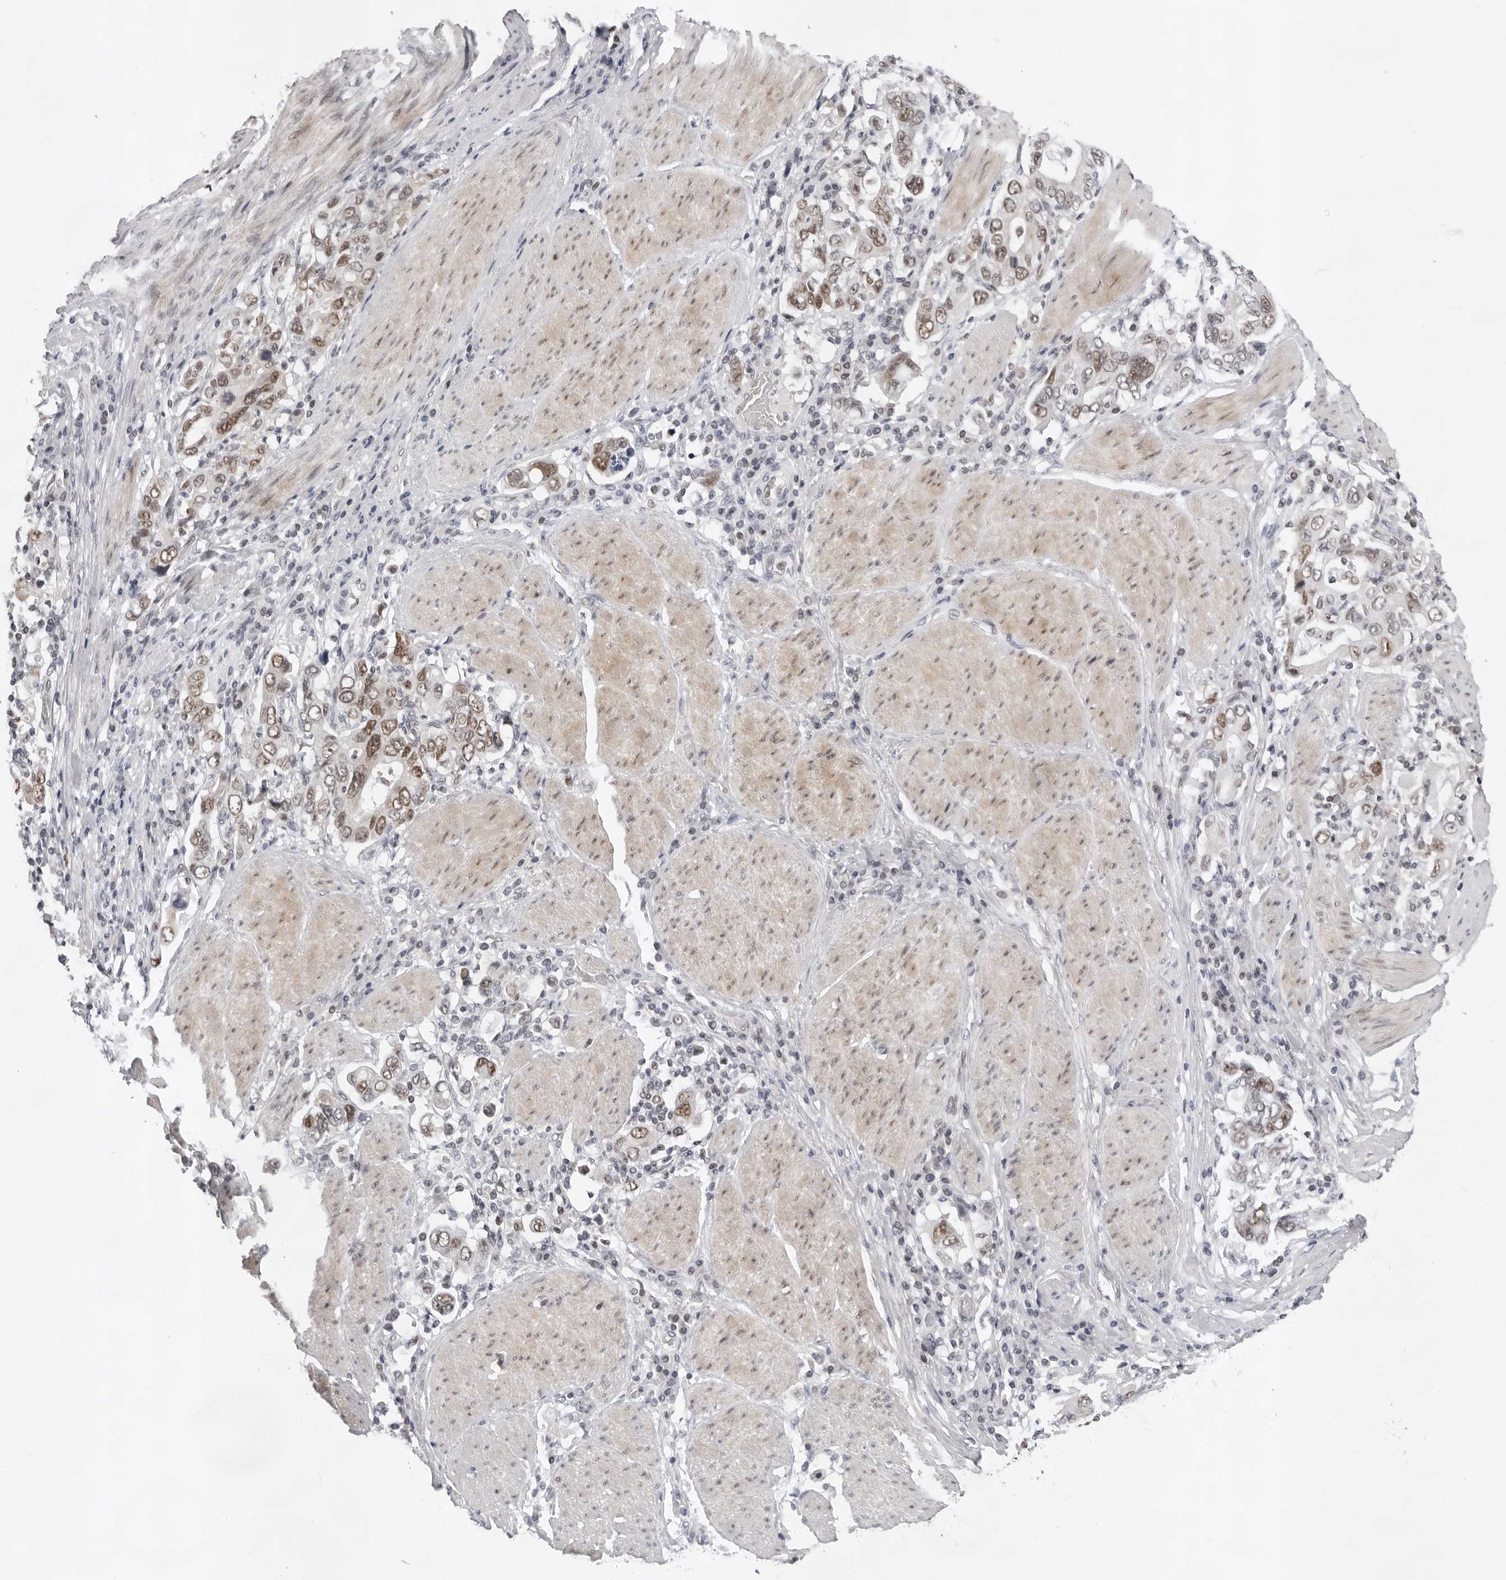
{"staining": {"intensity": "moderate", "quantity": ">75%", "location": "nuclear"}, "tissue": "stomach cancer", "cell_type": "Tumor cells", "image_type": "cancer", "snomed": [{"axis": "morphology", "description": "Adenocarcinoma, NOS"}, {"axis": "topography", "description": "Stomach, upper"}], "caption": "The photomicrograph exhibits staining of stomach cancer, revealing moderate nuclear protein expression (brown color) within tumor cells. (DAB IHC, brown staining for protein, blue staining for nuclei).", "gene": "USP1", "patient": {"sex": "male", "age": 62}}